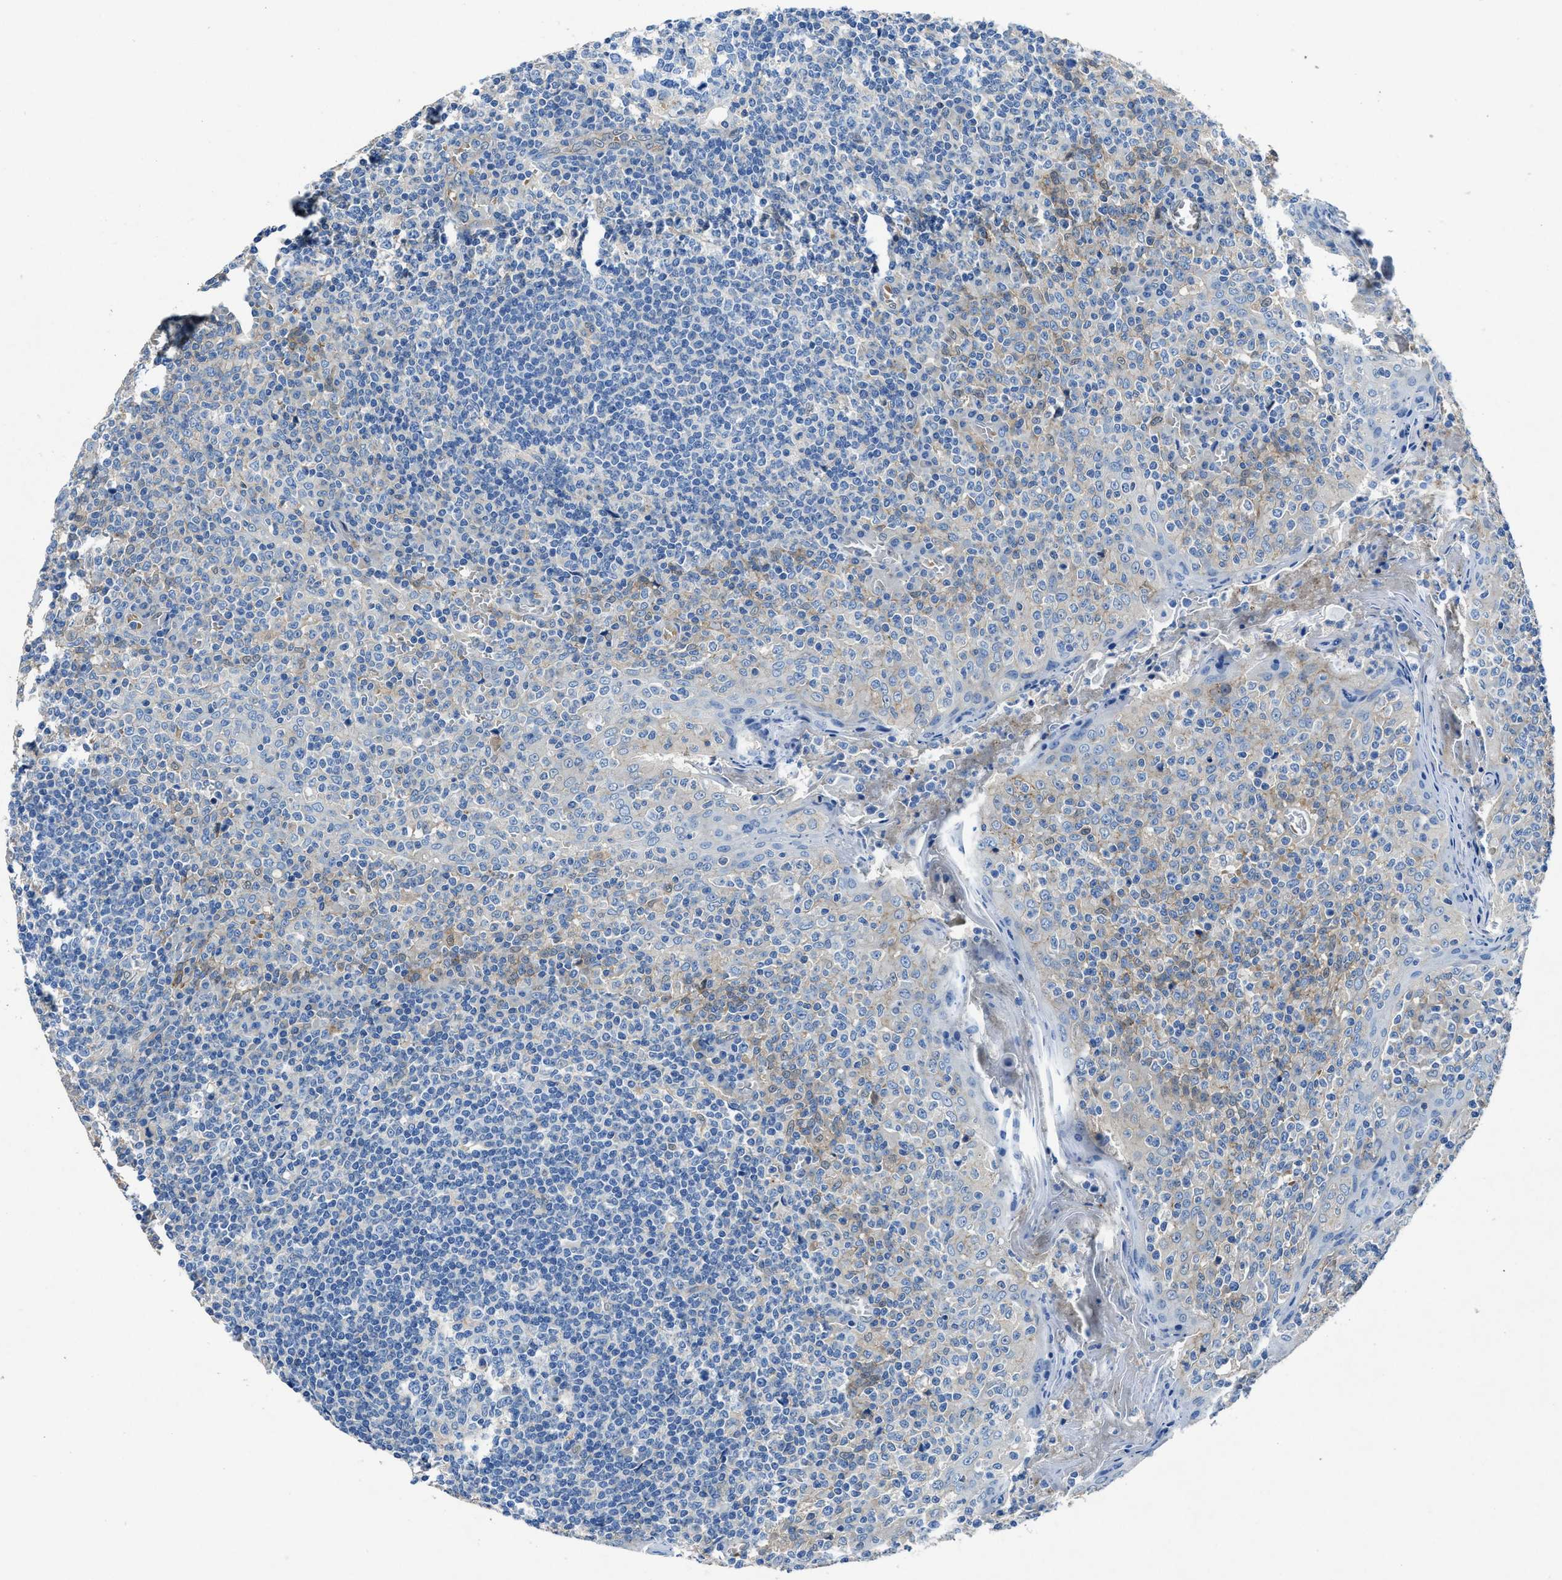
{"staining": {"intensity": "negative", "quantity": "none", "location": "none"}, "tissue": "tonsil", "cell_type": "Germinal center cells", "image_type": "normal", "snomed": [{"axis": "morphology", "description": "Normal tissue, NOS"}, {"axis": "topography", "description": "Tonsil"}], "caption": "High magnification brightfield microscopy of benign tonsil stained with DAB (3,3'-diaminobenzidine) (brown) and counterstained with hematoxylin (blue): germinal center cells show no significant staining. The staining is performed using DAB (3,3'-diaminobenzidine) brown chromogen with nuclei counter-stained in using hematoxylin.", "gene": "PTGFRN", "patient": {"sex": "female", "age": 19}}